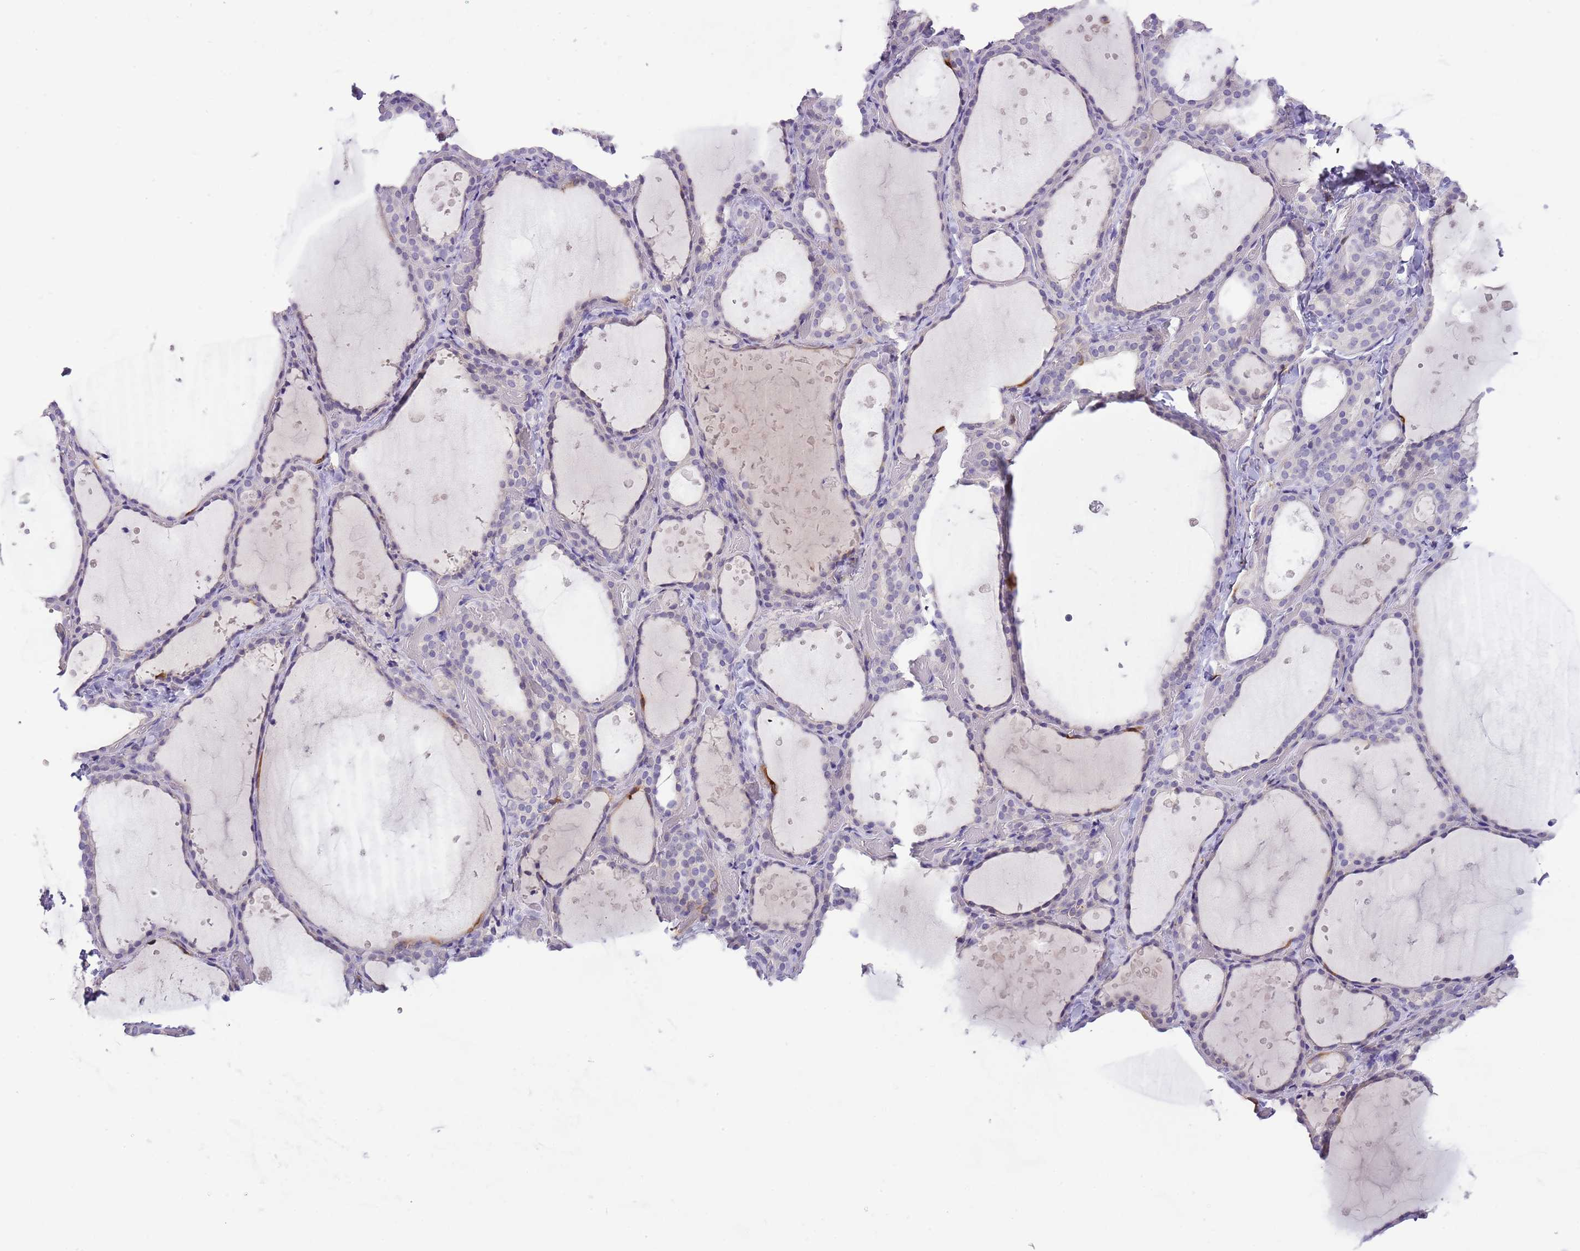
{"staining": {"intensity": "moderate", "quantity": "<25%", "location": "cytoplasmic/membranous"}, "tissue": "thyroid gland", "cell_type": "Glandular cells", "image_type": "normal", "snomed": [{"axis": "morphology", "description": "Normal tissue, NOS"}, {"axis": "topography", "description": "Thyroid gland"}], "caption": "This photomicrograph demonstrates IHC staining of normal thyroid gland, with low moderate cytoplasmic/membranous expression in approximately <25% of glandular cells.", "gene": "RFK", "patient": {"sex": "female", "age": 44}}